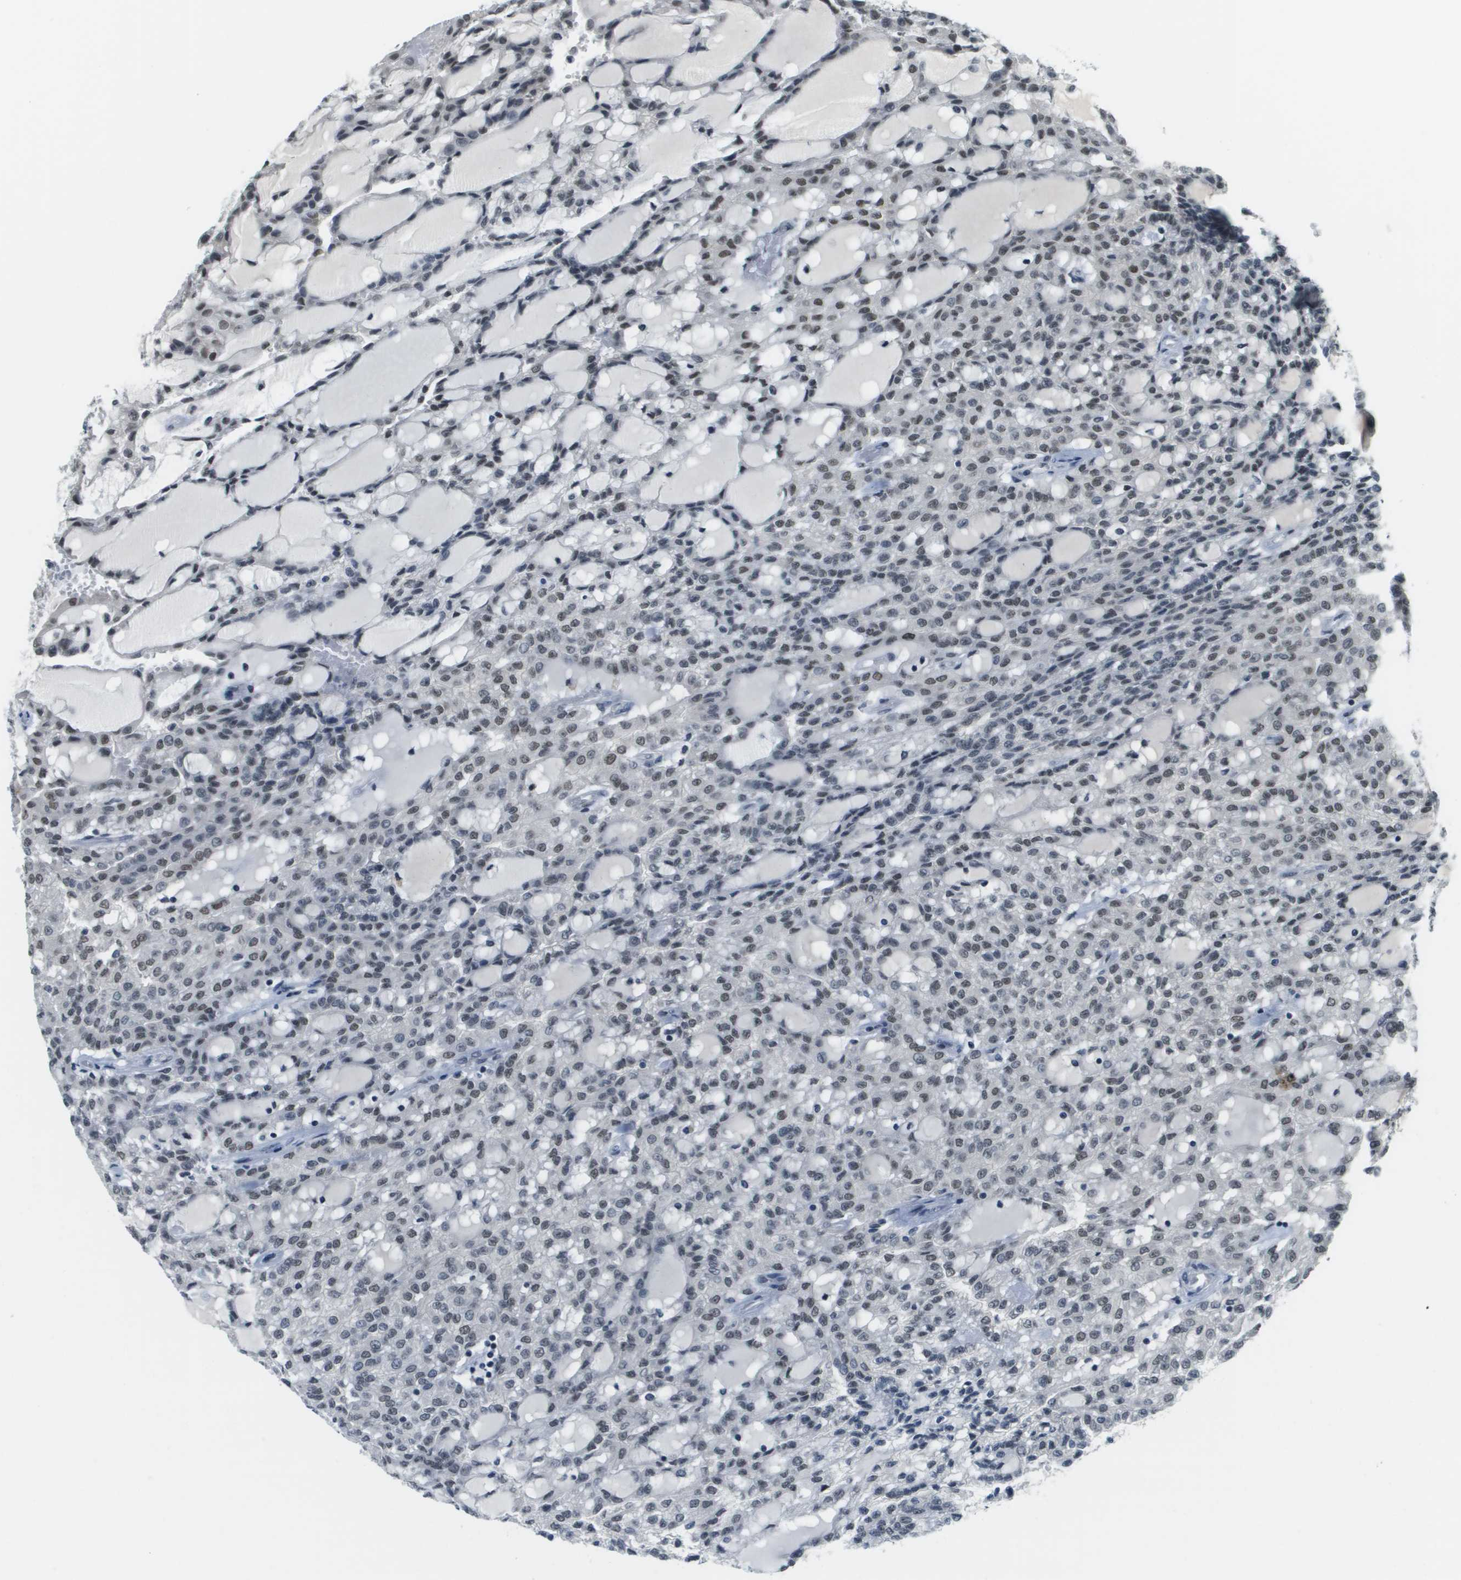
{"staining": {"intensity": "moderate", "quantity": "<25%", "location": "nuclear"}, "tissue": "renal cancer", "cell_type": "Tumor cells", "image_type": "cancer", "snomed": [{"axis": "morphology", "description": "Adenocarcinoma, NOS"}, {"axis": "topography", "description": "Kidney"}], "caption": "A high-resolution histopathology image shows immunohistochemistry staining of renal cancer, which exhibits moderate nuclear staining in about <25% of tumor cells.", "gene": "CBX5", "patient": {"sex": "male", "age": 63}}